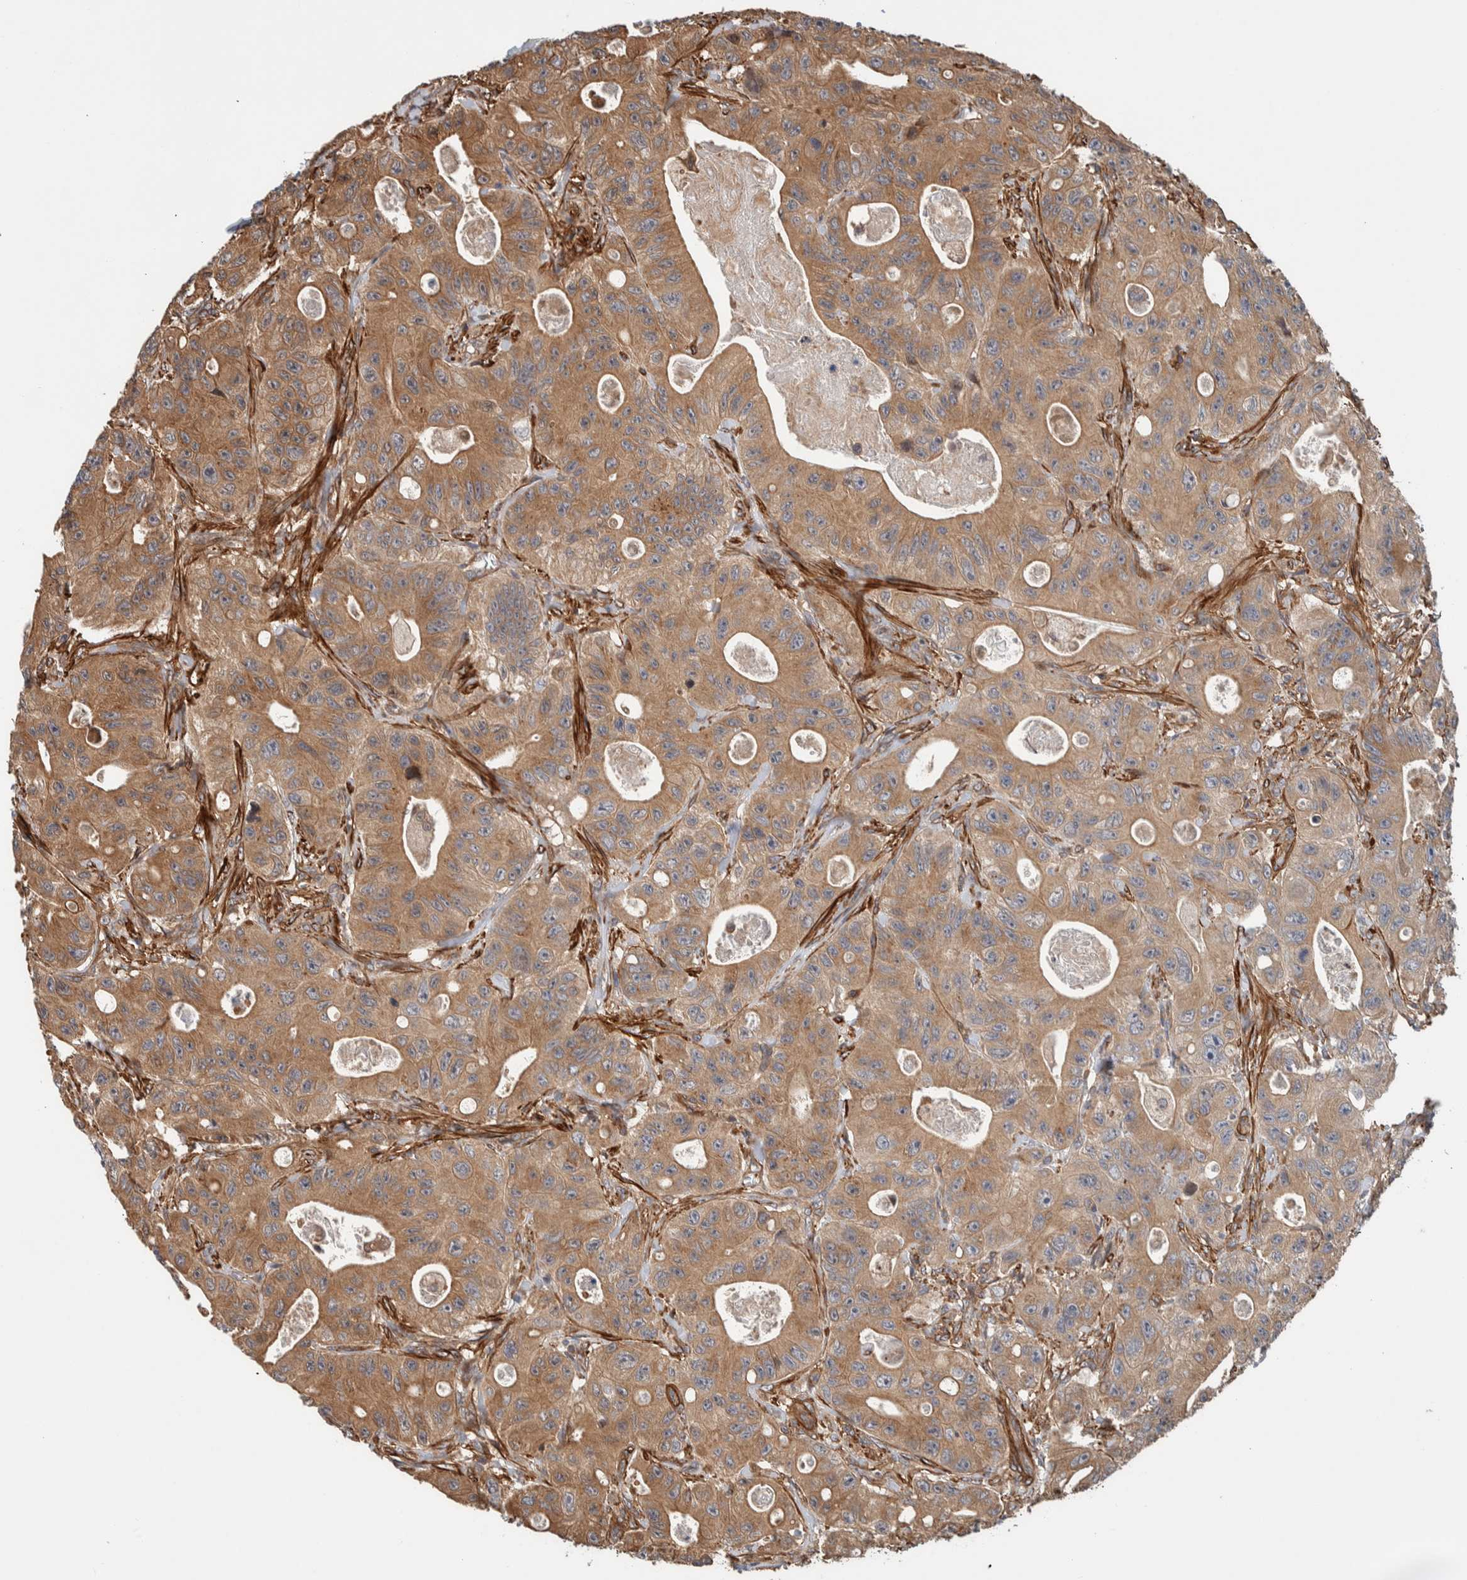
{"staining": {"intensity": "moderate", "quantity": ">75%", "location": "cytoplasmic/membranous"}, "tissue": "colorectal cancer", "cell_type": "Tumor cells", "image_type": "cancer", "snomed": [{"axis": "morphology", "description": "Adenocarcinoma, NOS"}, {"axis": "topography", "description": "Colon"}], "caption": "Immunohistochemistry of colorectal cancer (adenocarcinoma) shows medium levels of moderate cytoplasmic/membranous positivity in approximately >75% of tumor cells.", "gene": "SYNRG", "patient": {"sex": "female", "age": 46}}